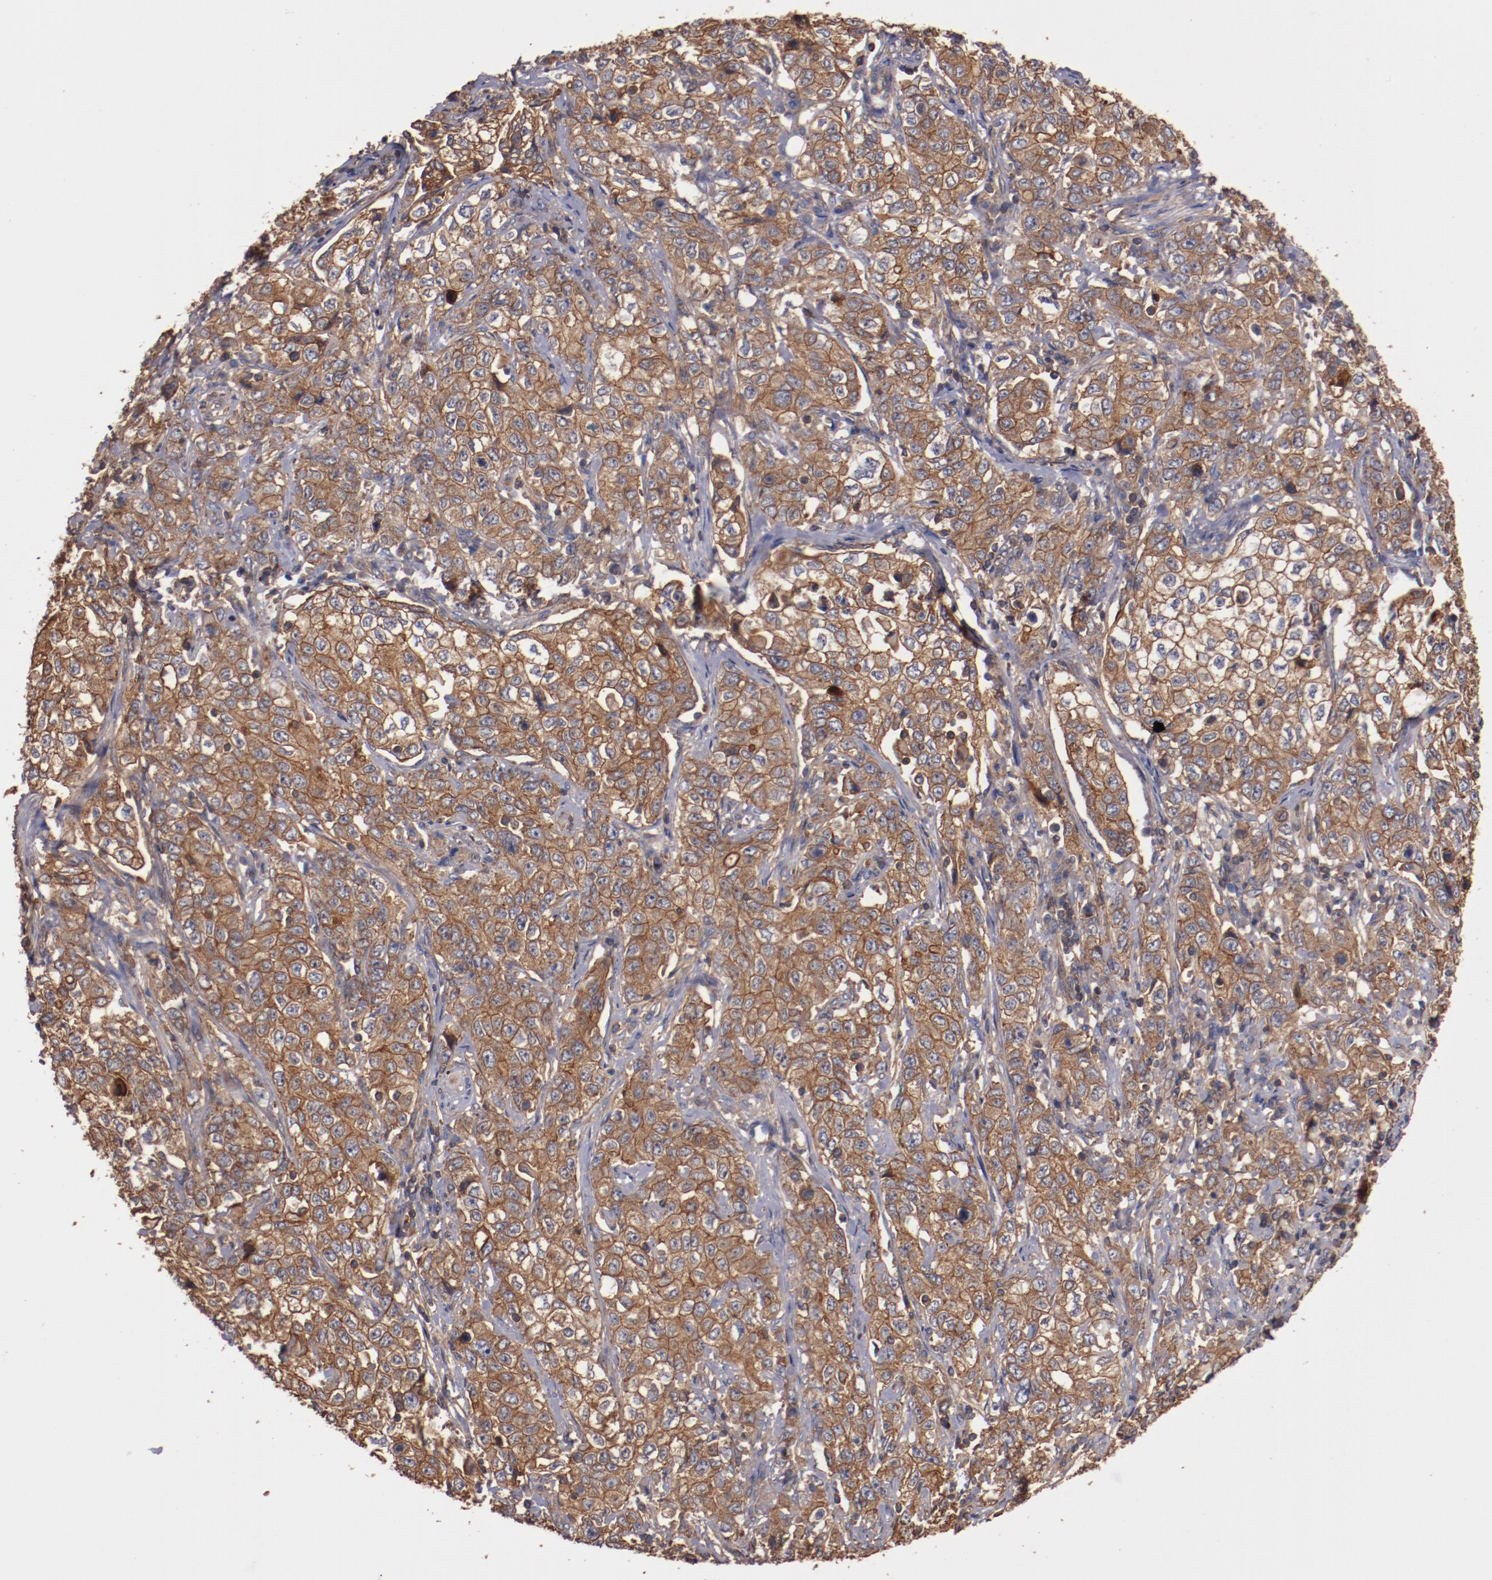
{"staining": {"intensity": "strong", "quantity": ">75%", "location": "cytoplasmic/membranous"}, "tissue": "stomach cancer", "cell_type": "Tumor cells", "image_type": "cancer", "snomed": [{"axis": "morphology", "description": "Adenocarcinoma, NOS"}, {"axis": "topography", "description": "Stomach"}], "caption": "Protein expression analysis of human stomach cancer (adenocarcinoma) reveals strong cytoplasmic/membranous expression in about >75% of tumor cells.", "gene": "TMOD3", "patient": {"sex": "male", "age": 48}}